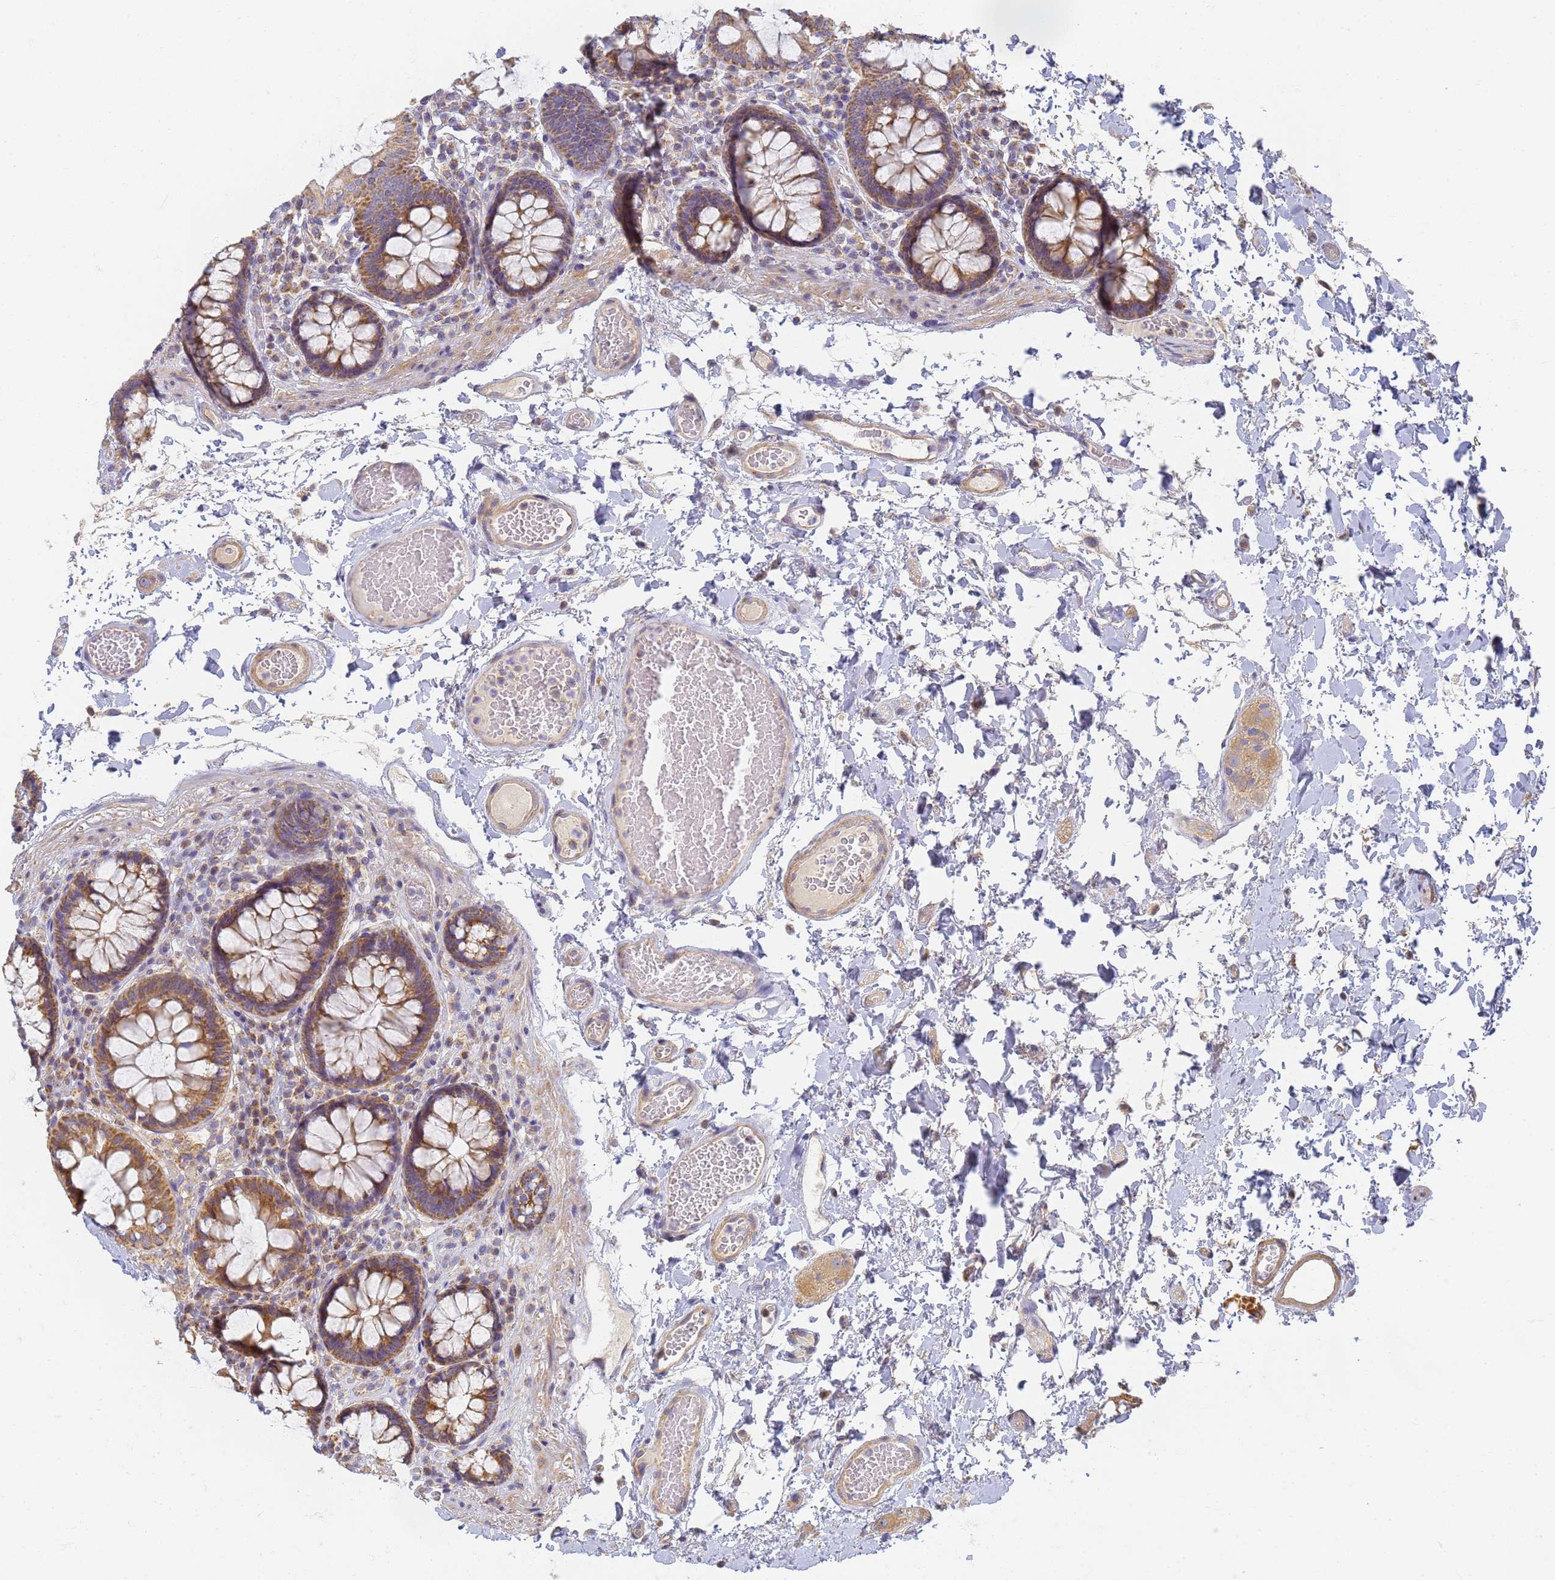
{"staining": {"intensity": "moderate", "quantity": "25%-75%", "location": "cytoplasmic/membranous"}, "tissue": "colon", "cell_type": "Endothelial cells", "image_type": "normal", "snomed": [{"axis": "morphology", "description": "Normal tissue, NOS"}, {"axis": "topography", "description": "Colon"}], "caption": "Protein staining demonstrates moderate cytoplasmic/membranous positivity in about 25%-75% of endothelial cells in normal colon. The staining was performed using DAB (3,3'-diaminobenzidine) to visualize the protein expression in brown, while the nuclei were stained in blue with hematoxylin (Magnification: 20x).", "gene": "UTP23", "patient": {"sex": "male", "age": 84}}